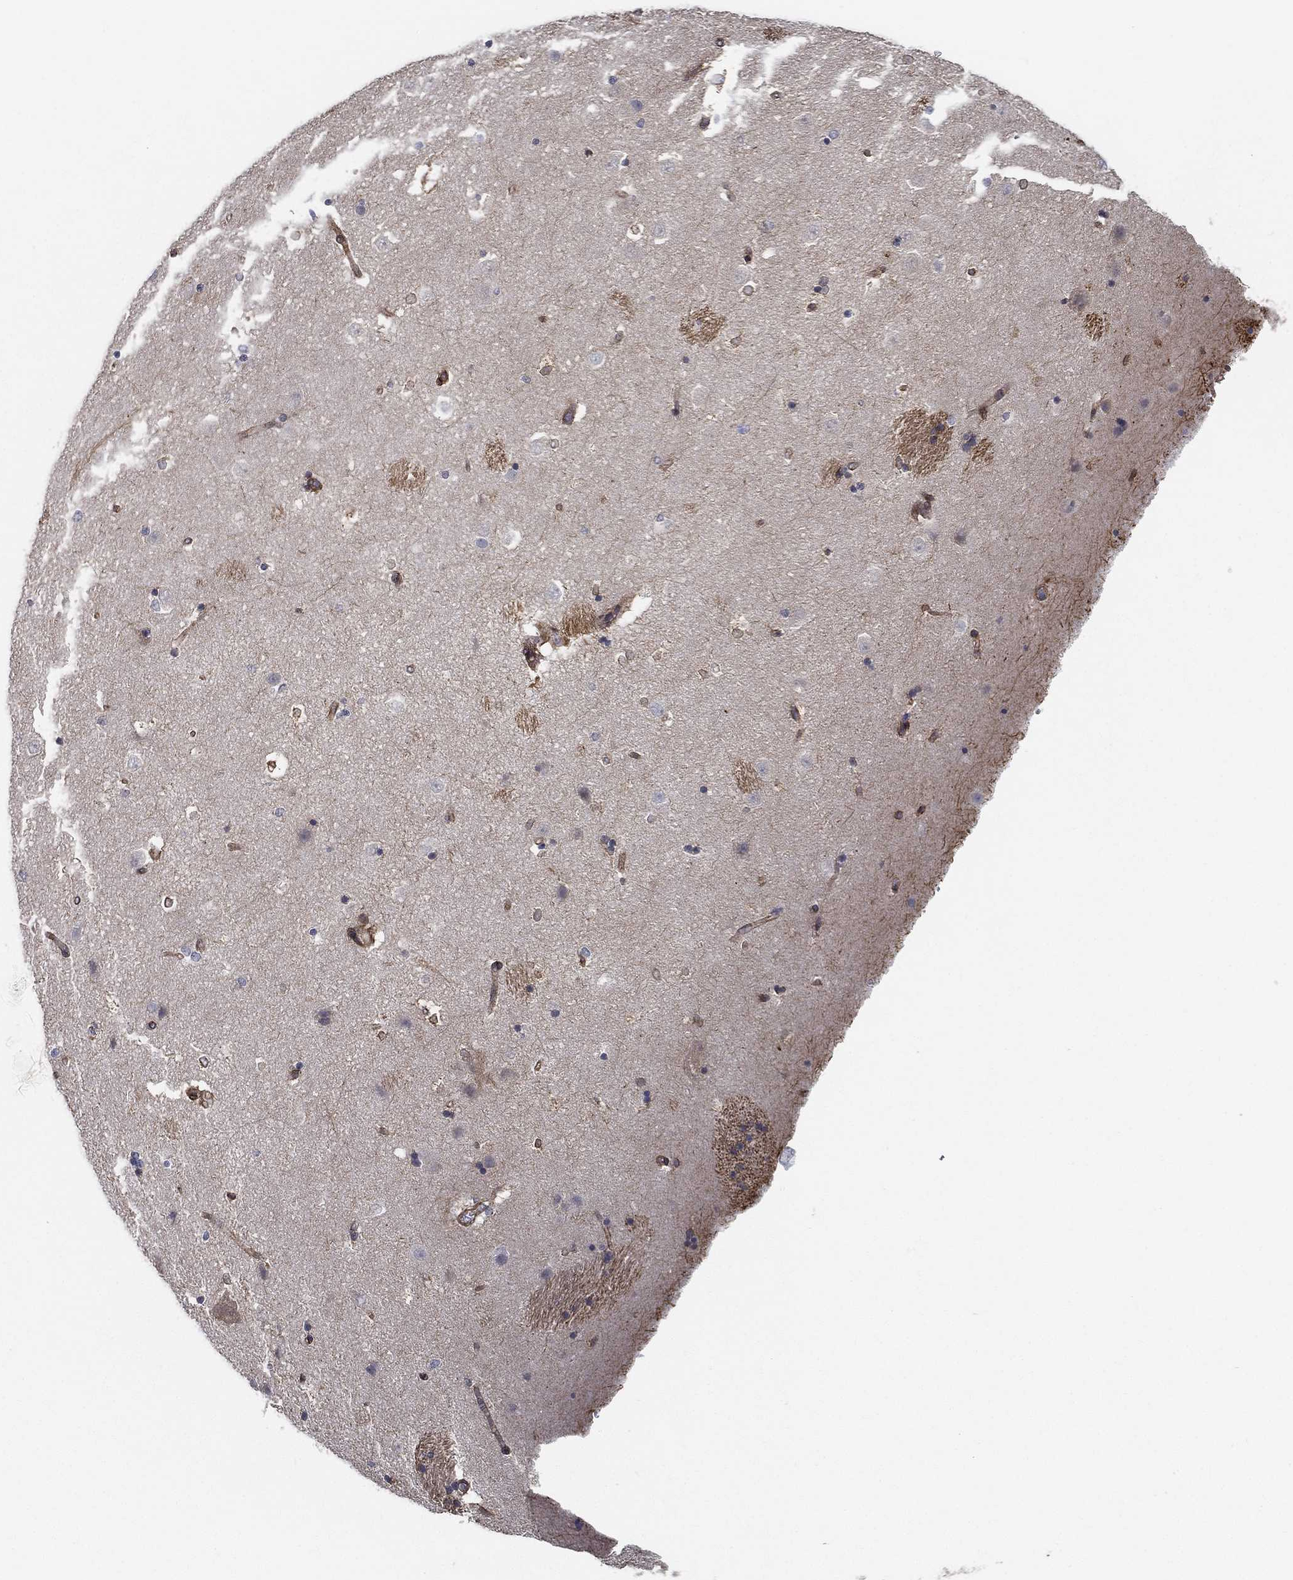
{"staining": {"intensity": "negative", "quantity": "none", "location": "none"}, "tissue": "caudate", "cell_type": "Glial cells", "image_type": "normal", "snomed": [{"axis": "morphology", "description": "Normal tissue, NOS"}, {"axis": "topography", "description": "Lateral ventricle wall"}], "caption": "High power microscopy photomicrograph of an immunohistochemistry (IHC) micrograph of benign caudate, revealing no significant positivity in glial cells.", "gene": "LRRC56", "patient": {"sex": "male", "age": 51}}